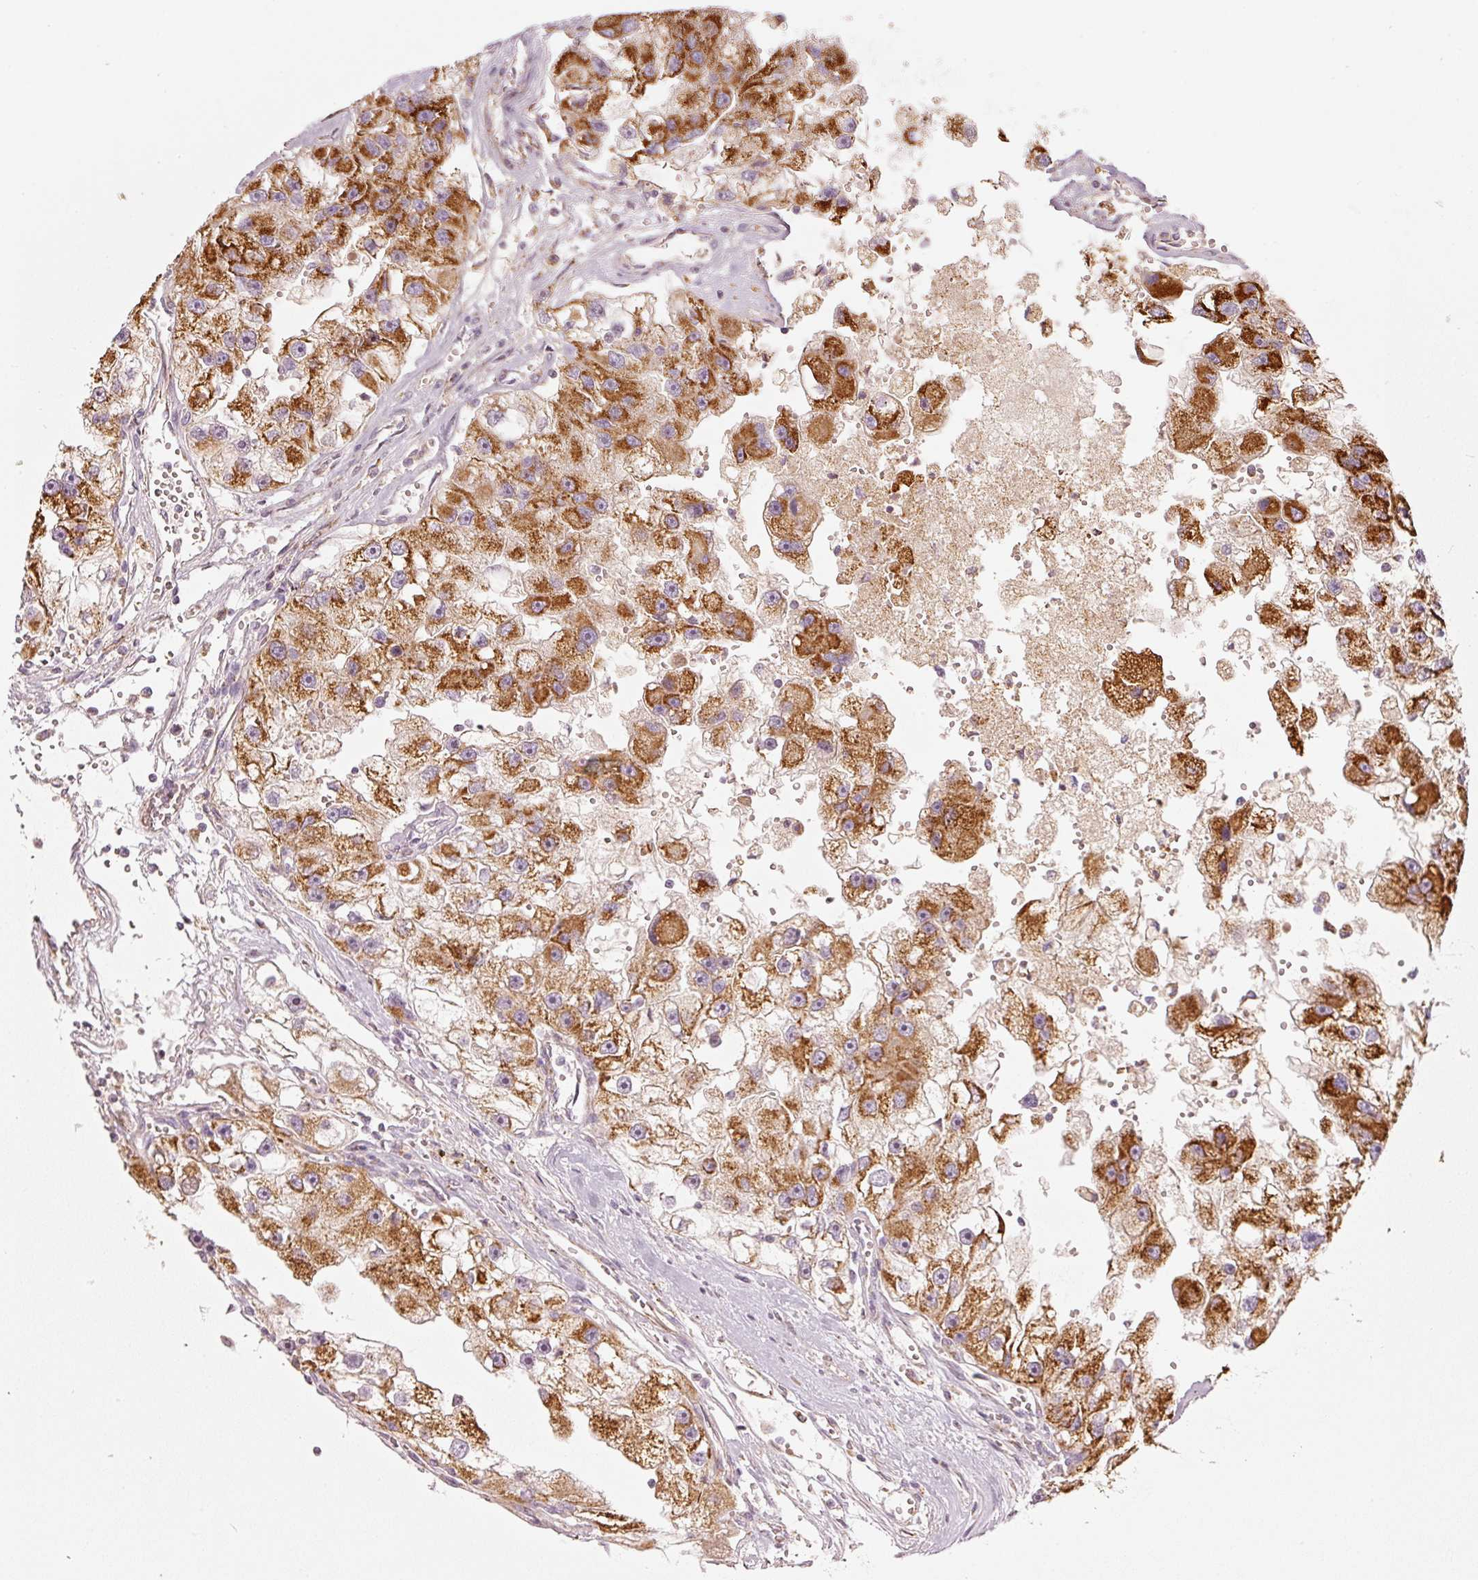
{"staining": {"intensity": "strong", "quantity": ">75%", "location": "cytoplasmic/membranous"}, "tissue": "renal cancer", "cell_type": "Tumor cells", "image_type": "cancer", "snomed": [{"axis": "morphology", "description": "Adenocarcinoma, NOS"}, {"axis": "topography", "description": "Kidney"}], "caption": "Immunohistochemical staining of human renal cancer (adenocarcinoma) shows strong cytoplasmic/membranous protein positivity in about >75% of tumor cells. The staining was performed using DAB, with brown indicating positive protein expression. Nuclei are stained blue with hematoxylin.", "gene": "C17orf98", "patient": {"sex": "male", "age": 63}}